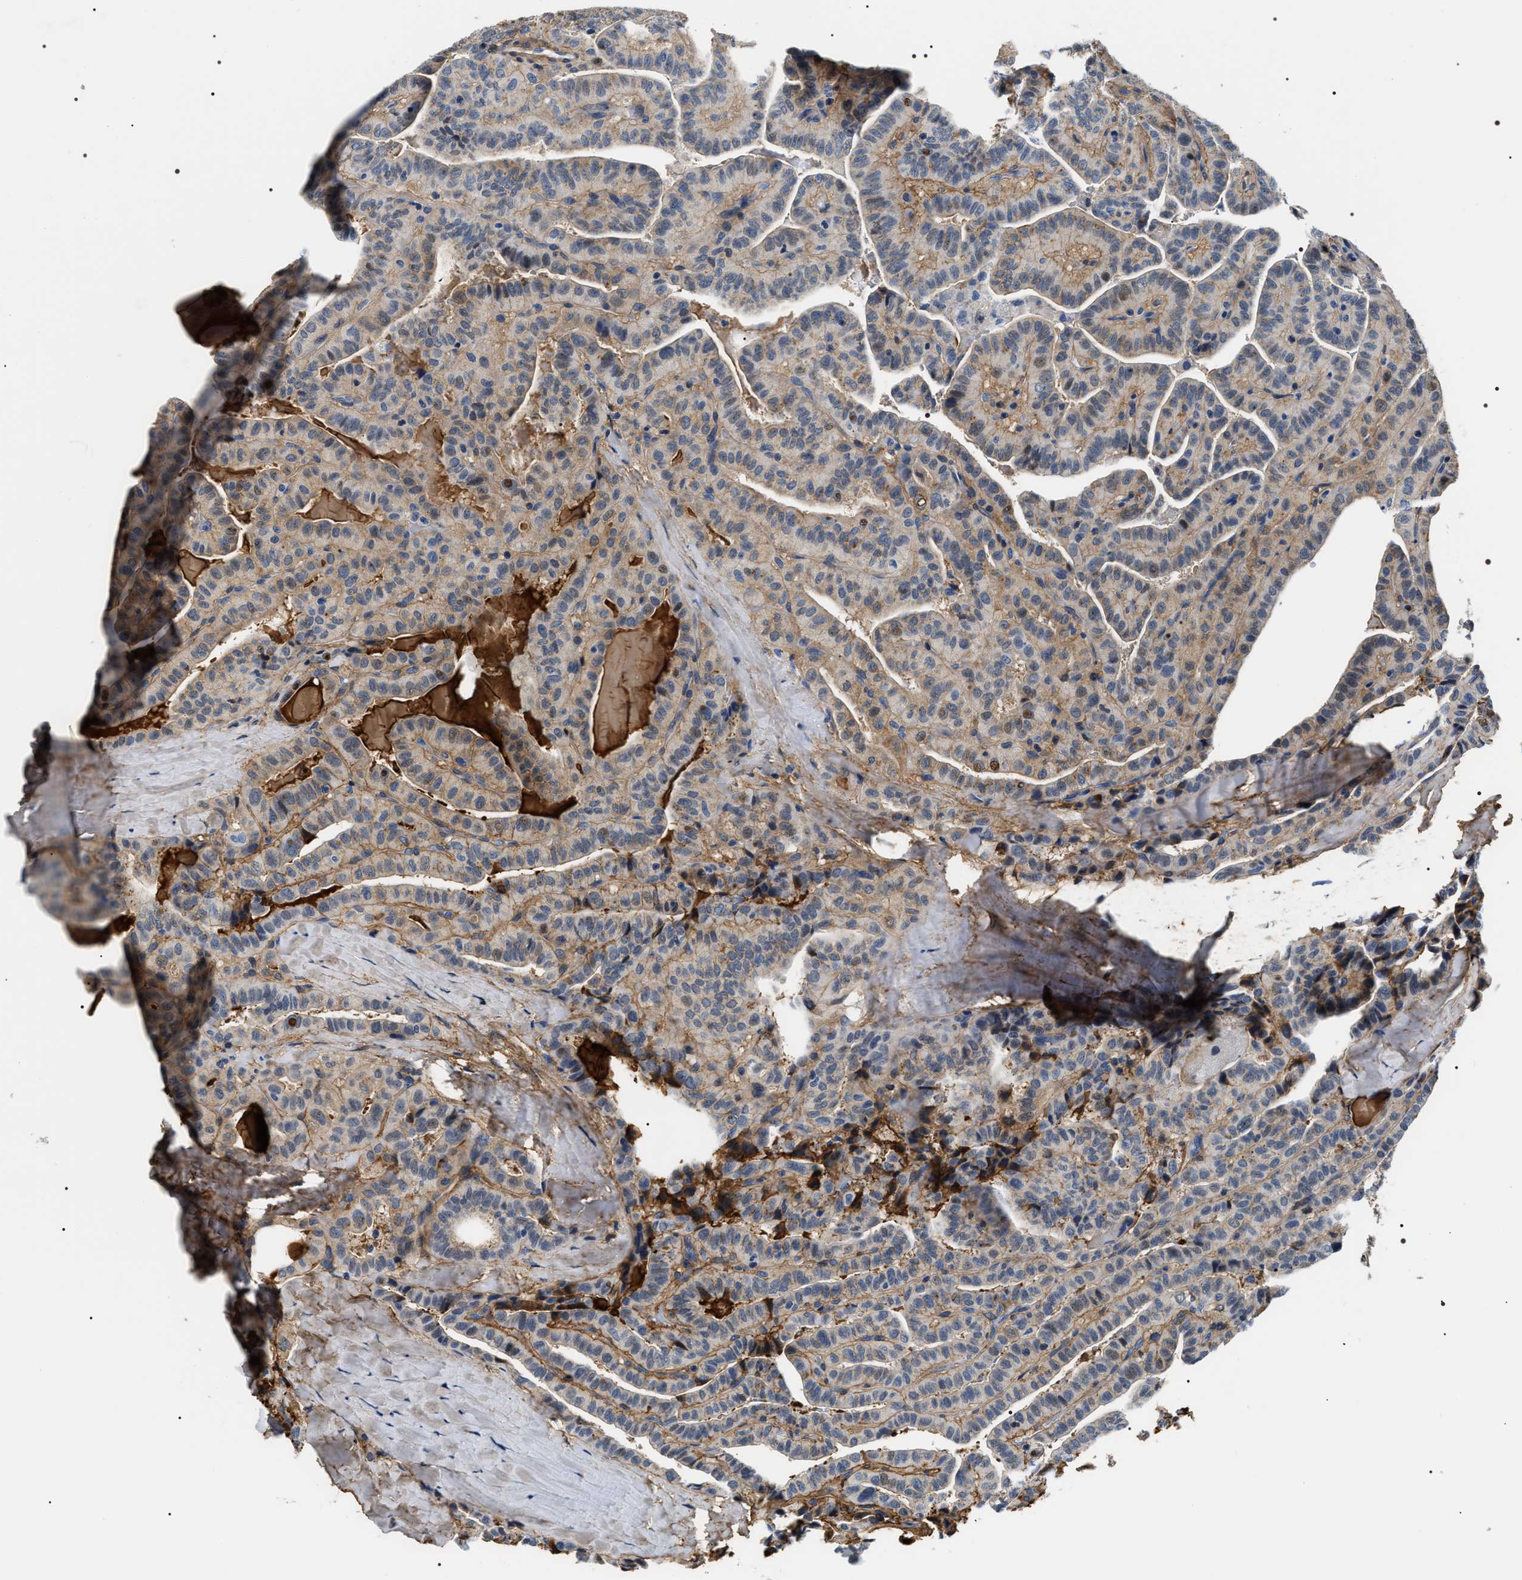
{"staining": {"intensity": "weak", "quantity": "25%-75%", "location": "cytoplasmic/membranous"}, "tissue": "thyroid cancer", "cell_type": "Tumor cells", "image_type": "cancer", "snomed": [{"axis": "morphology", "description": "Papillary adenocarcinoma, NOS"}, {"axis": "topography", "description": "Thyroid gland"}], "caption": "Protein expression analysis of human thyroid papillary adenocarcinoma reveals weak cytoplasmic/membranous expression in about 25%-75% of tumor cells. Using DAB (3,3'-diaminobenzidine) (brown) and hematoxylin (blue) stains, captured at high magnification using brightfield microscopy.", "gene": "BAG2", "patient": {"sex": "male", "age": 77}}